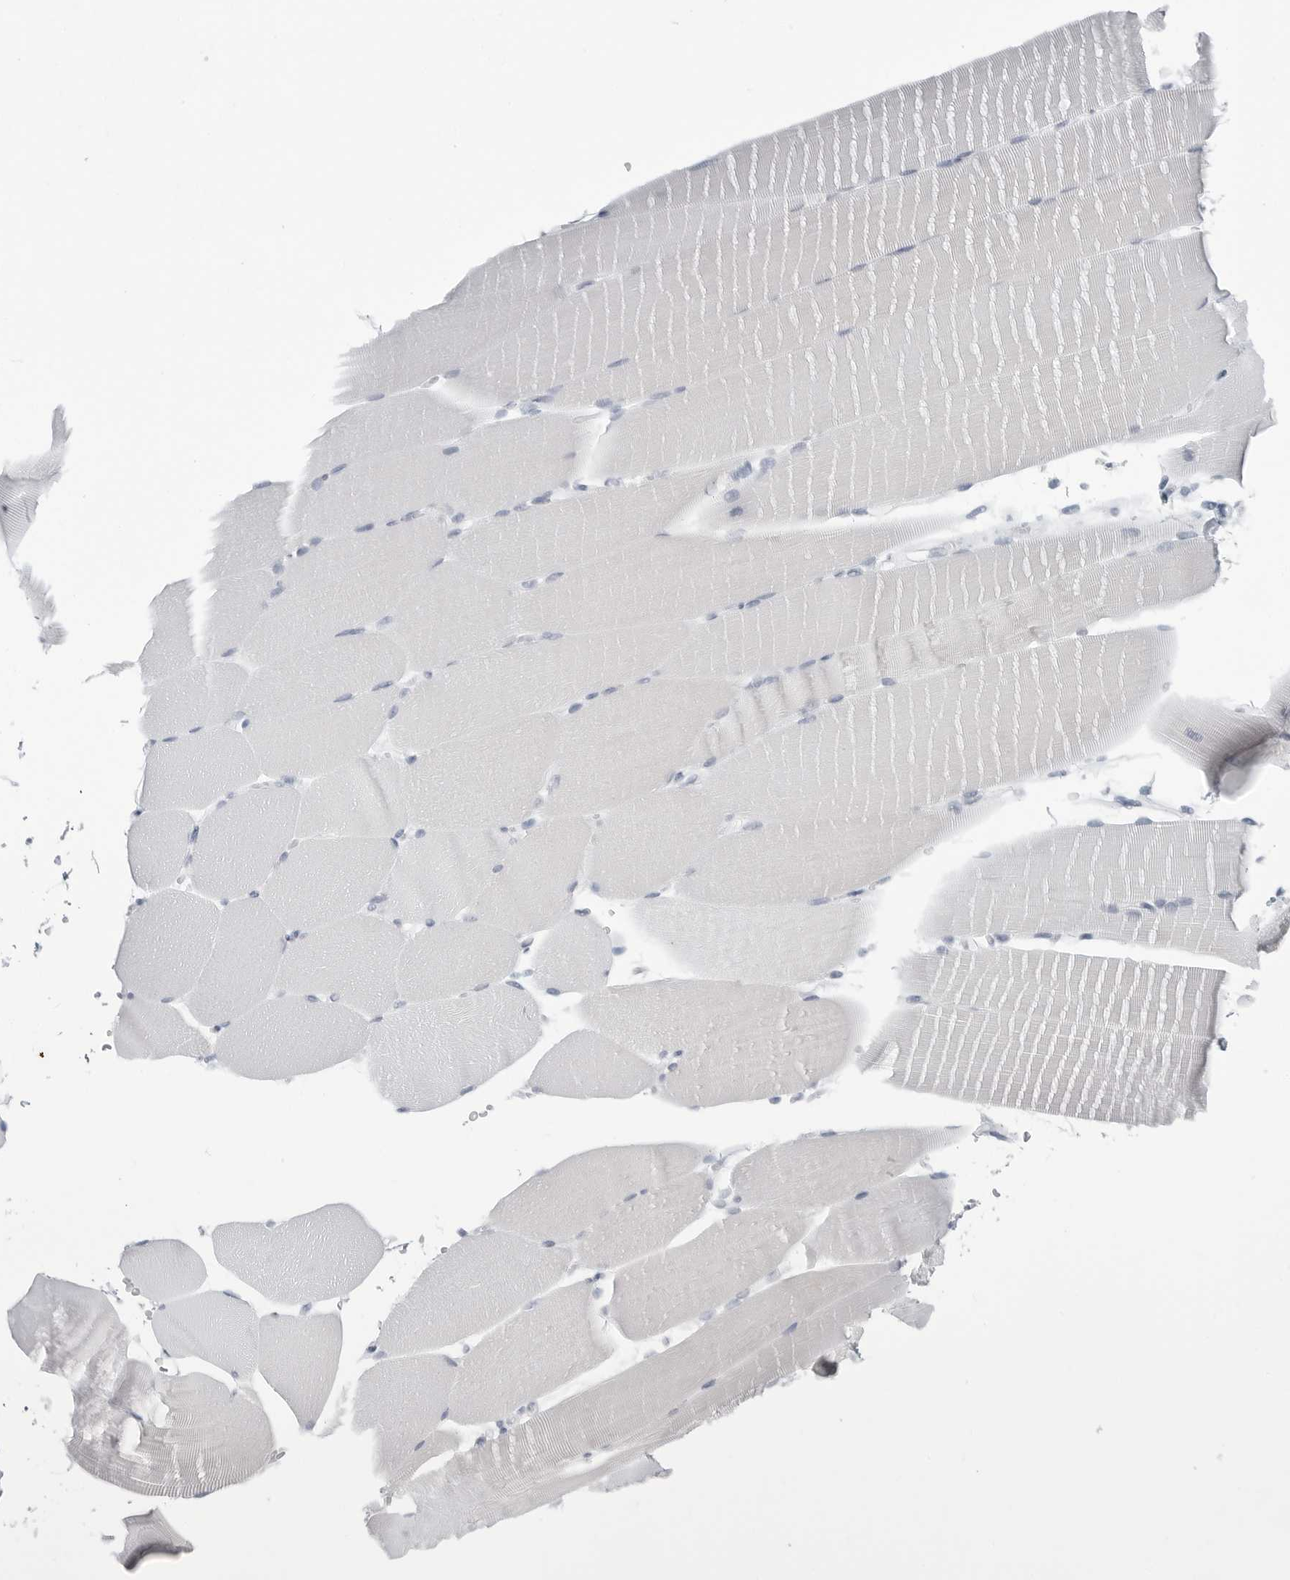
{"staining": {"intensity": "negative", "quantity": "none", "location": "none"}, "tissue": "skeletal muscle", "cell_type": "Myocytes", "image_type": "normal", "snomed": [{"axis": "morphology", "description": "Normal tissue, NOS"}, {"axis": "topography", "description": "Skeletal muscle"}, {"axis": "topography", "description": "Parathyroid gland"}], "caption": "A high-resolution photomicrograph shows immunohistochemistry staining of normal skeletal muscle, which demonstrates no significant staining in myocytes.", "gene": "CSH1", "patient": {"sex": "female", "age": 37}}